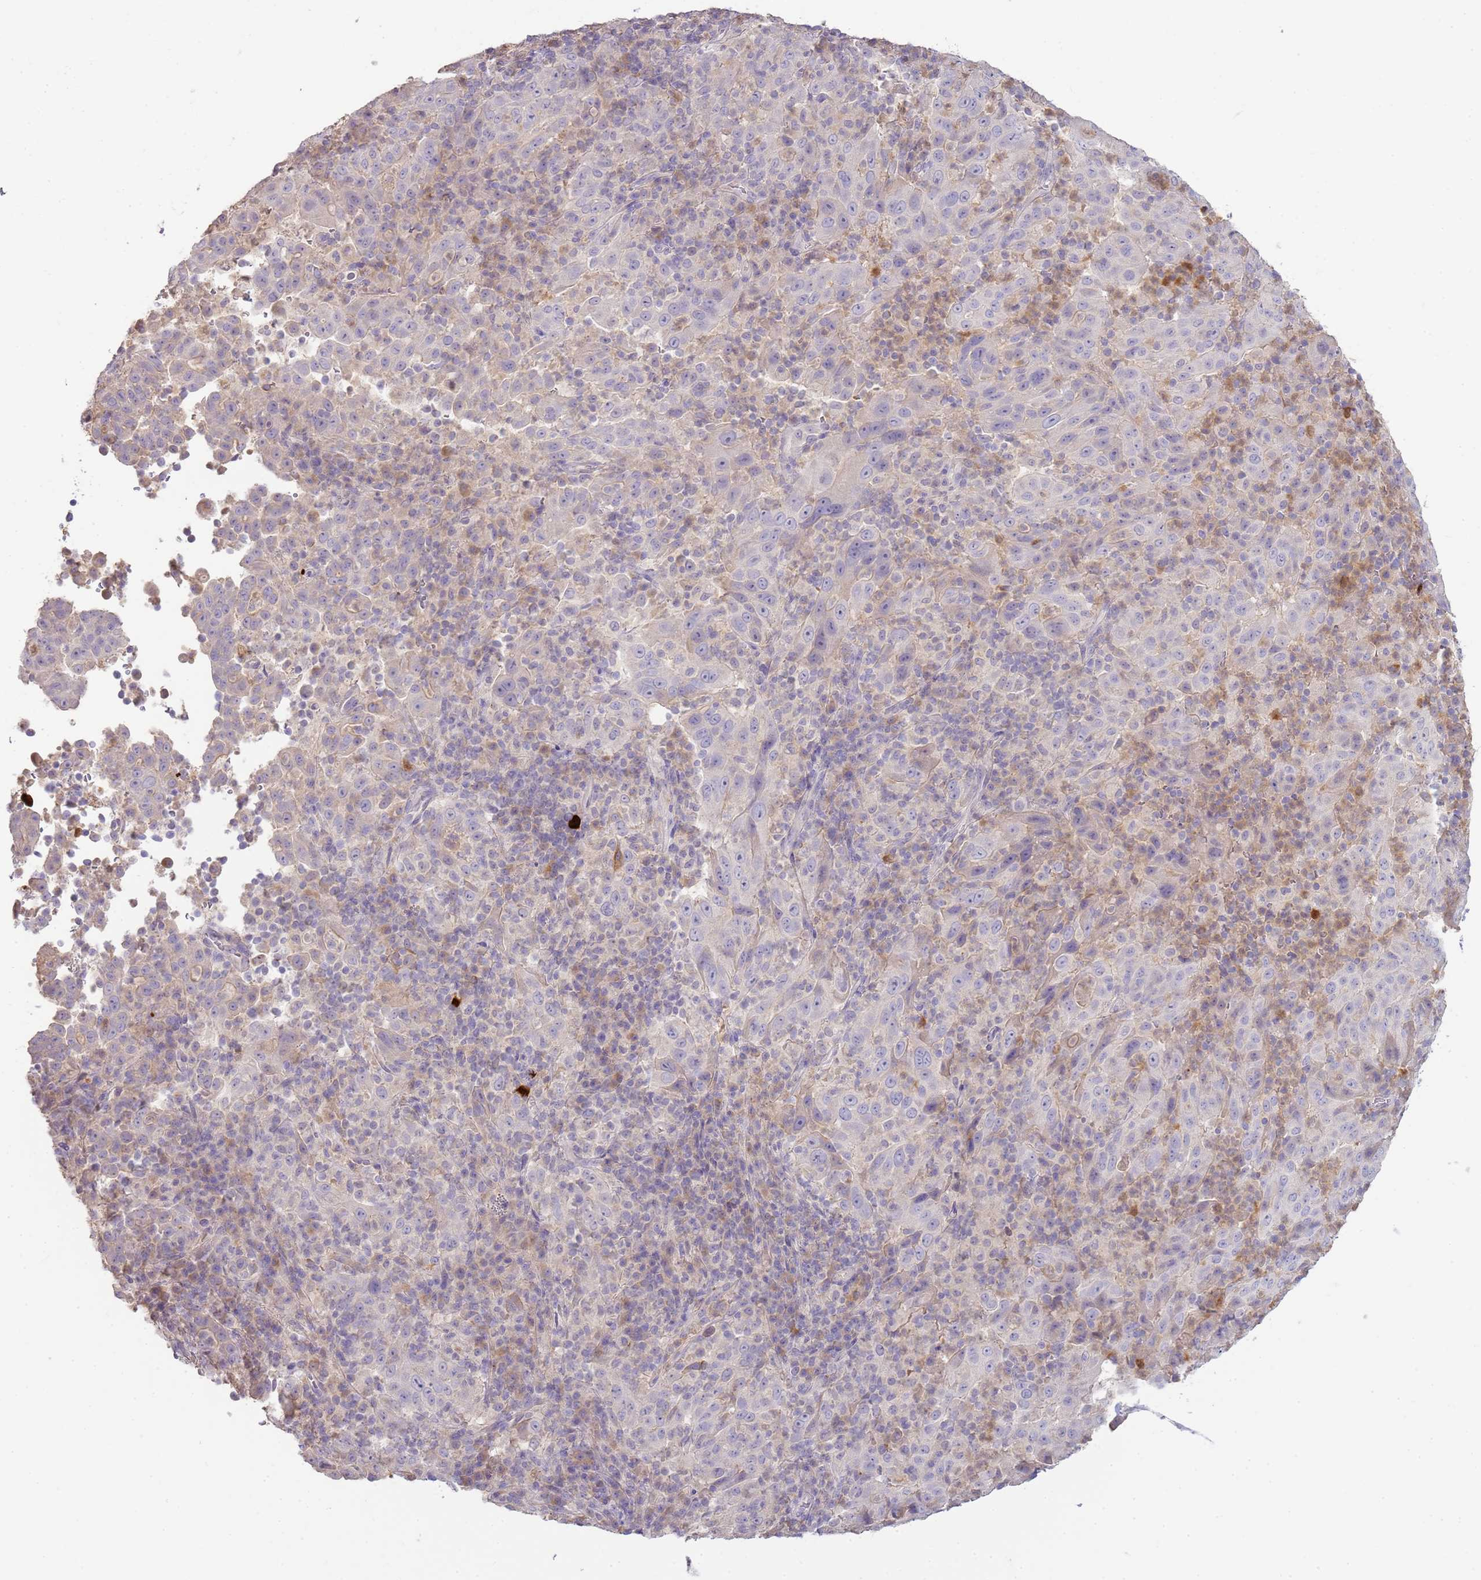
{"staining": {"intensity": "negative", "quantity": "none", "location": "none"}, "tissue": "pancreatic cancer", "cell_type": "Tumor cells", "image_type": "cancer", "snomed": [{"axis": "morphology", "description": "Adenocarcinoma, NOS"}, {"axis": "topography", "description": "Pancreas"}], "caption": "An immunohistochemistry histopathology image of pancreatic adenocarcinoma is shown. There is no staining in tumor cells of pancreatic adenocarcinoma. Nuclei are stained in blue.", "gene": "IL2RG", "patient": {"sex": "male", "age": 63}}